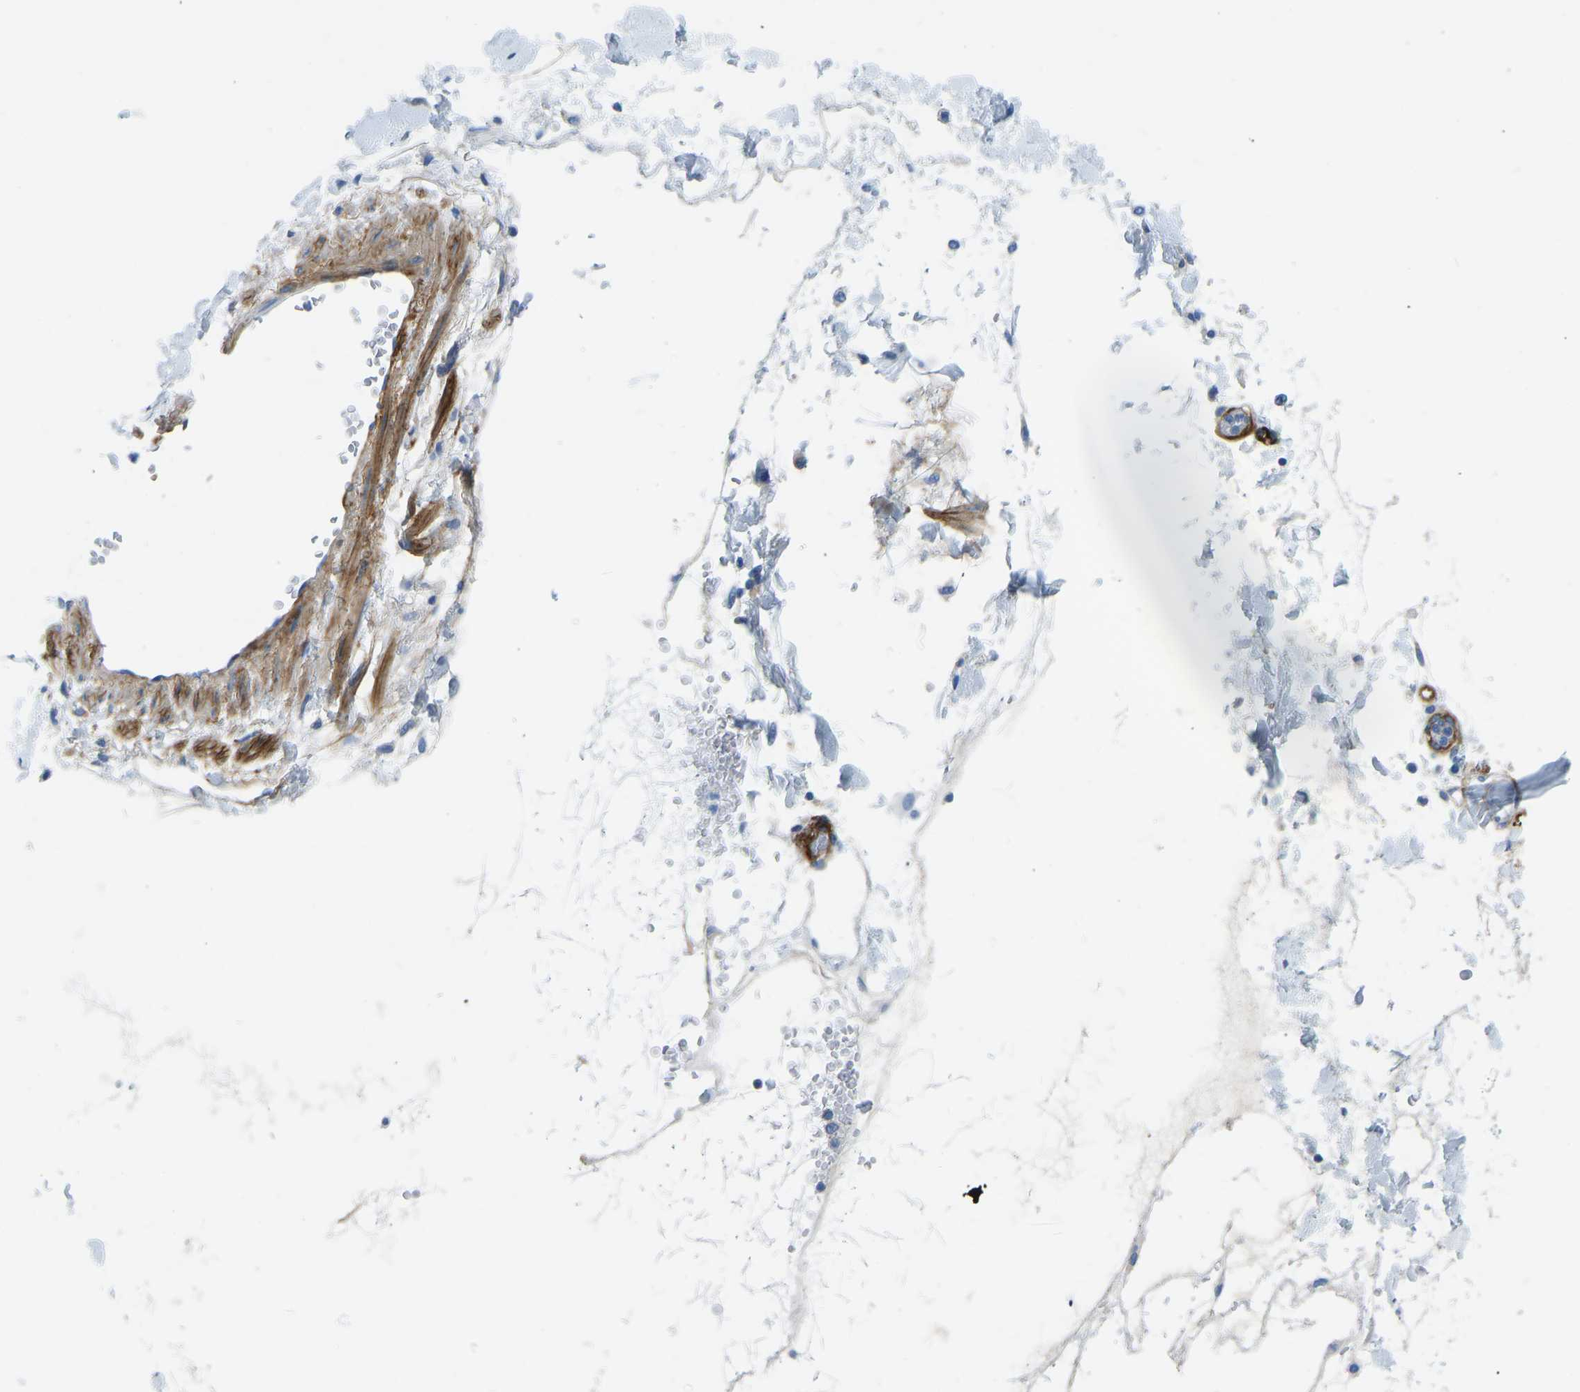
{"staining": {"intensity": "negative", "quantity": "none", "location": "none"}, "tissue": "adipose tissue", "cell_type": "Adipocytes", "image_type": "normal", "snomed": [{"axis": "morphology", "description": "Normal tissue, NOS"}, {"axis": "morphology", "description": "Adenocarcinoma, NOS"}, {"axis": "topography", "description": "Duodenum"}, {"axis": "topography", "description": "Peripheral nerve tissue"}], "caption": "The histopathology image demonstrates no significant staining in adipocytes of adipose tissue.", "gene": "COL15A1", "patient": {"sex": "female", "age": 60}}